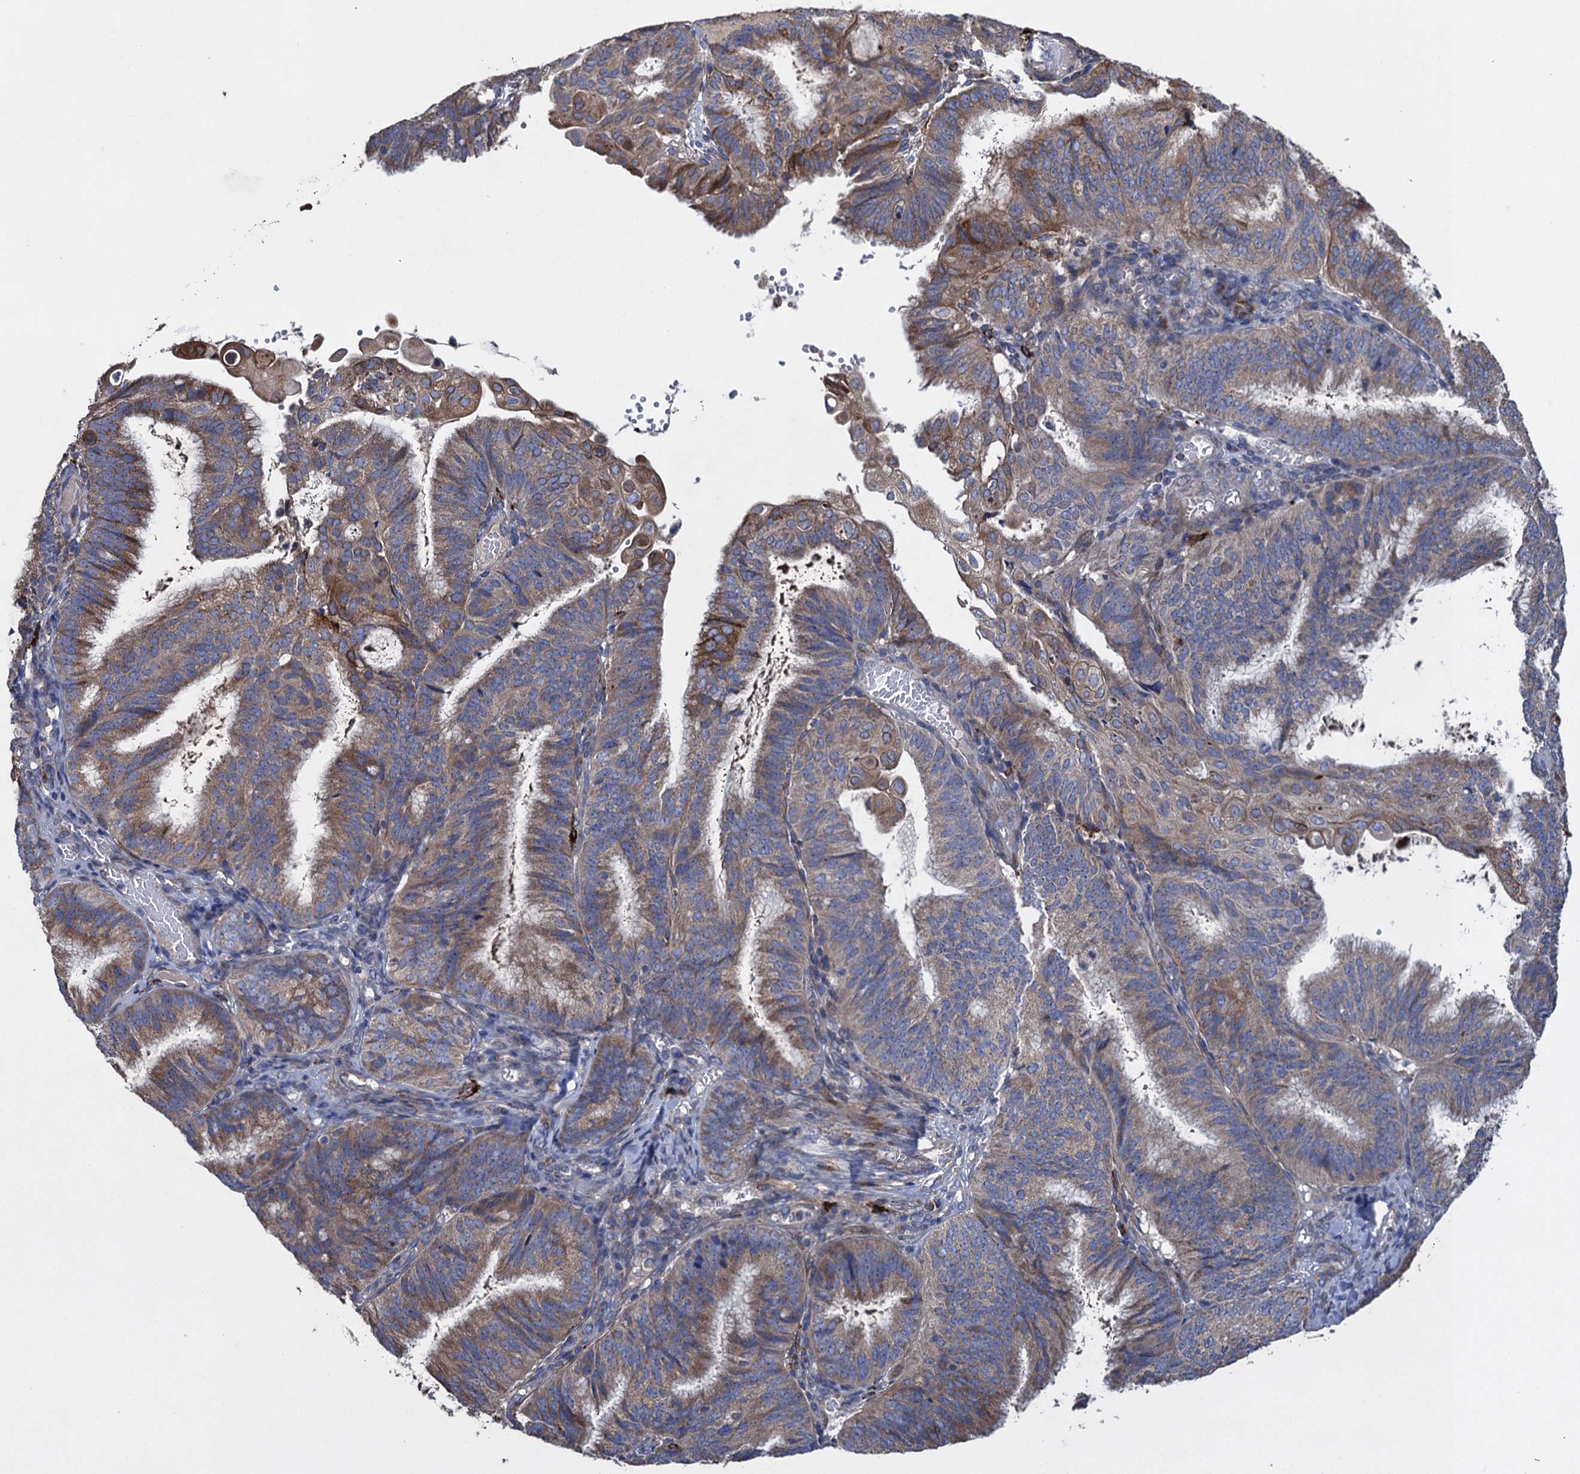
{"staining": {"intensity": "weak", "quantity": ">75%", "location": "cytoplasmic/membranous"}, "tissue": "endometrial cancer", "cell_type": "Tumor cells", "image_type": "cancer", "snomed": [{"axis": "morphology", "description": "Adenocarcinoma, NOS"}, {"axis": "topography", "description": "Endometrium"}], "caption": "IHC of human endometrial cancer demonstrates low levels of weak cytoplasmic/membranous staining in about >75% of tumor cells. (DAB IHC with brightfield microscopy, high magnification).", "gene": "TXNDC11", "patient": {"sex": "female", "age": 49}}